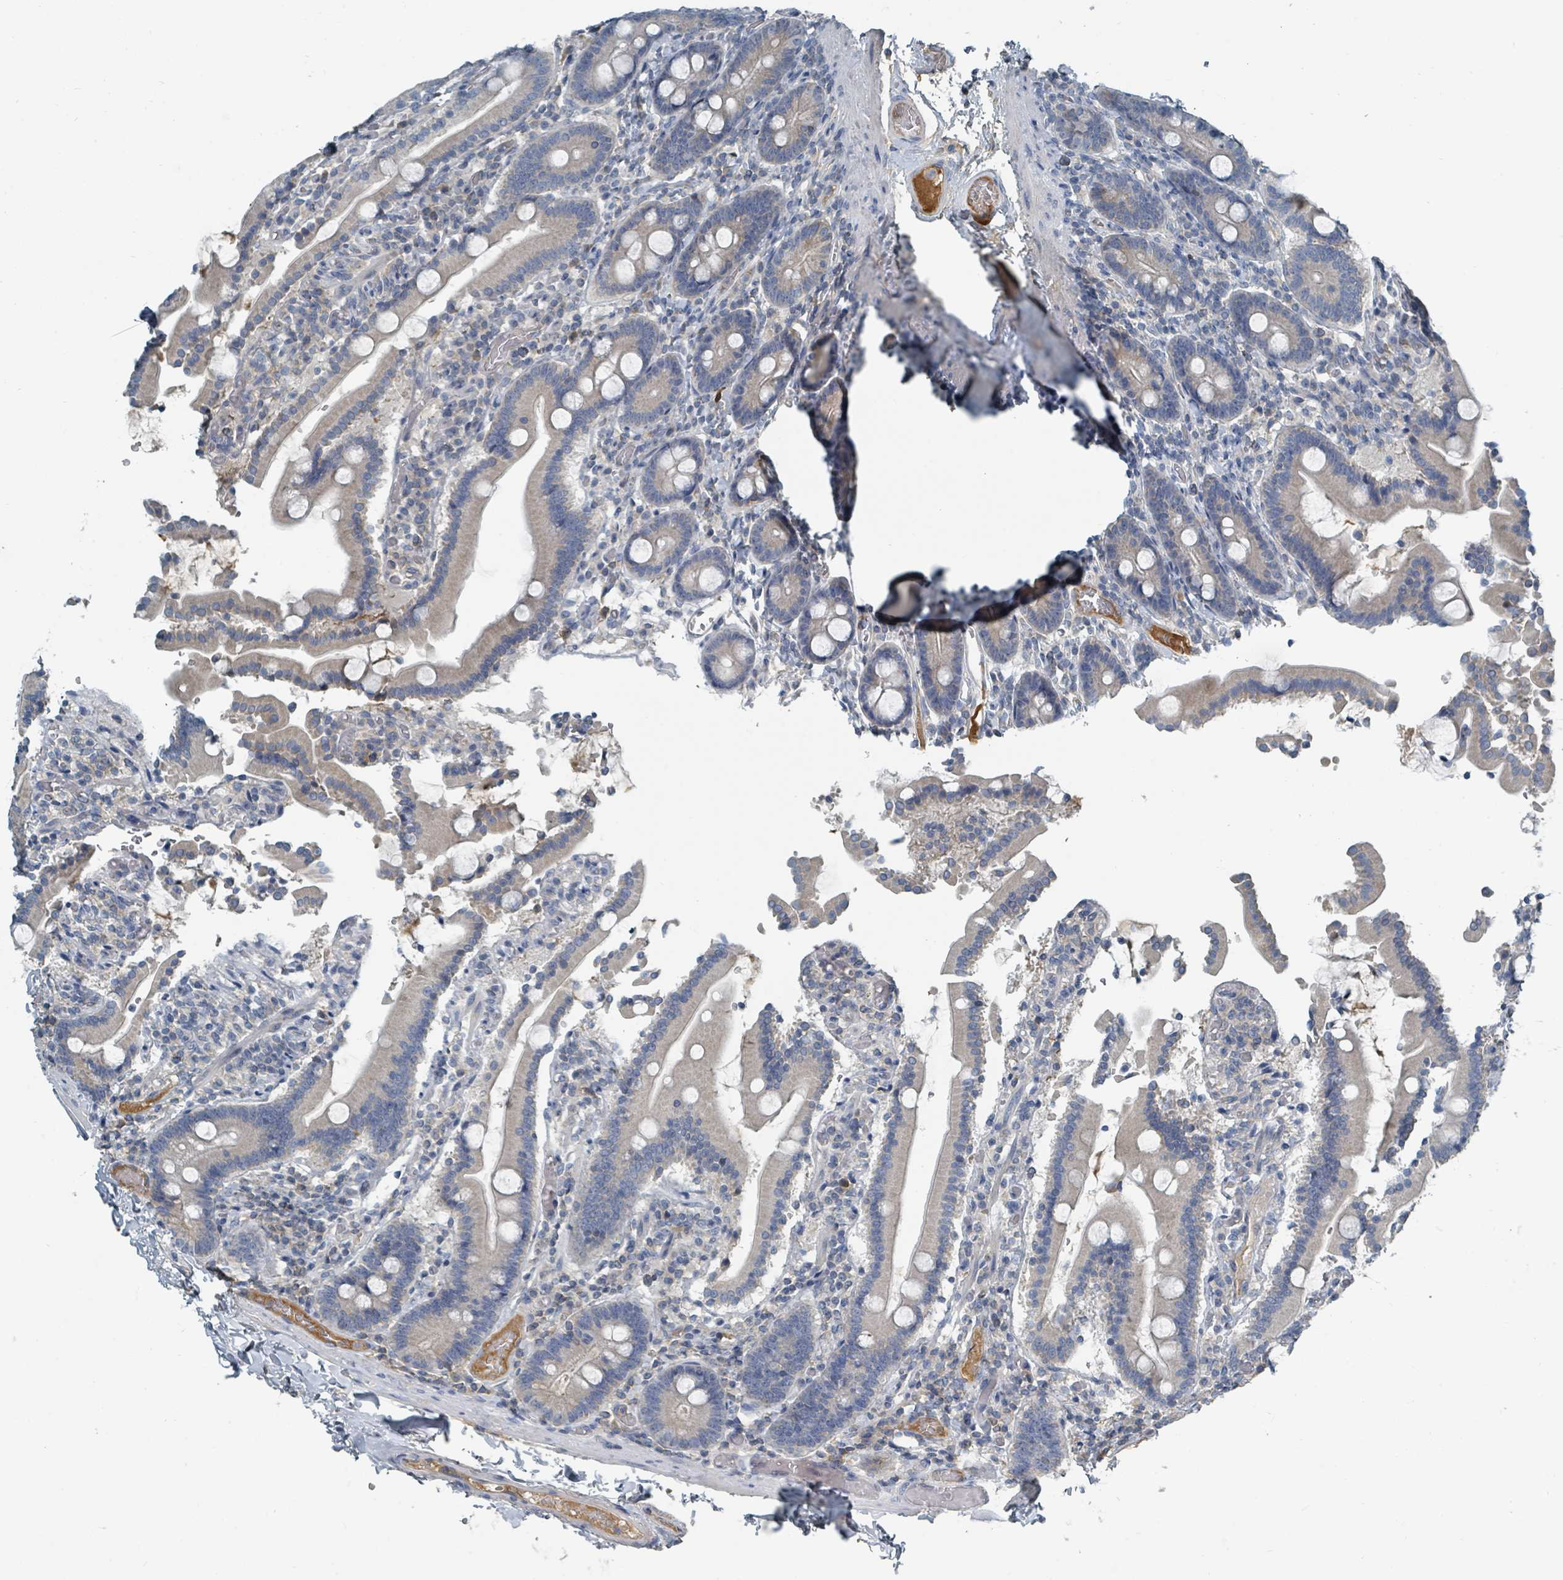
{"staining": {"intensity": "moderate", "quantity": "<25%", "location": "cytoplasmic/membranous"}, "tissue": "duodenum", "cell_type": "Glandular cells", "image_type": "normal", "snomed": [{"axis": "morphology", "description": "Normal tissue, NOS"}, {"axis": "topography", "description": "Duodenum"}], "caption": "Protein positivity by immunohistochemistry displays moderate cytoplasmic/membranous staining in about <25% of glandular cells in benign duodenum.", "gene": "SLC25A23", "patient": {"sex": "male", "age": 55}}